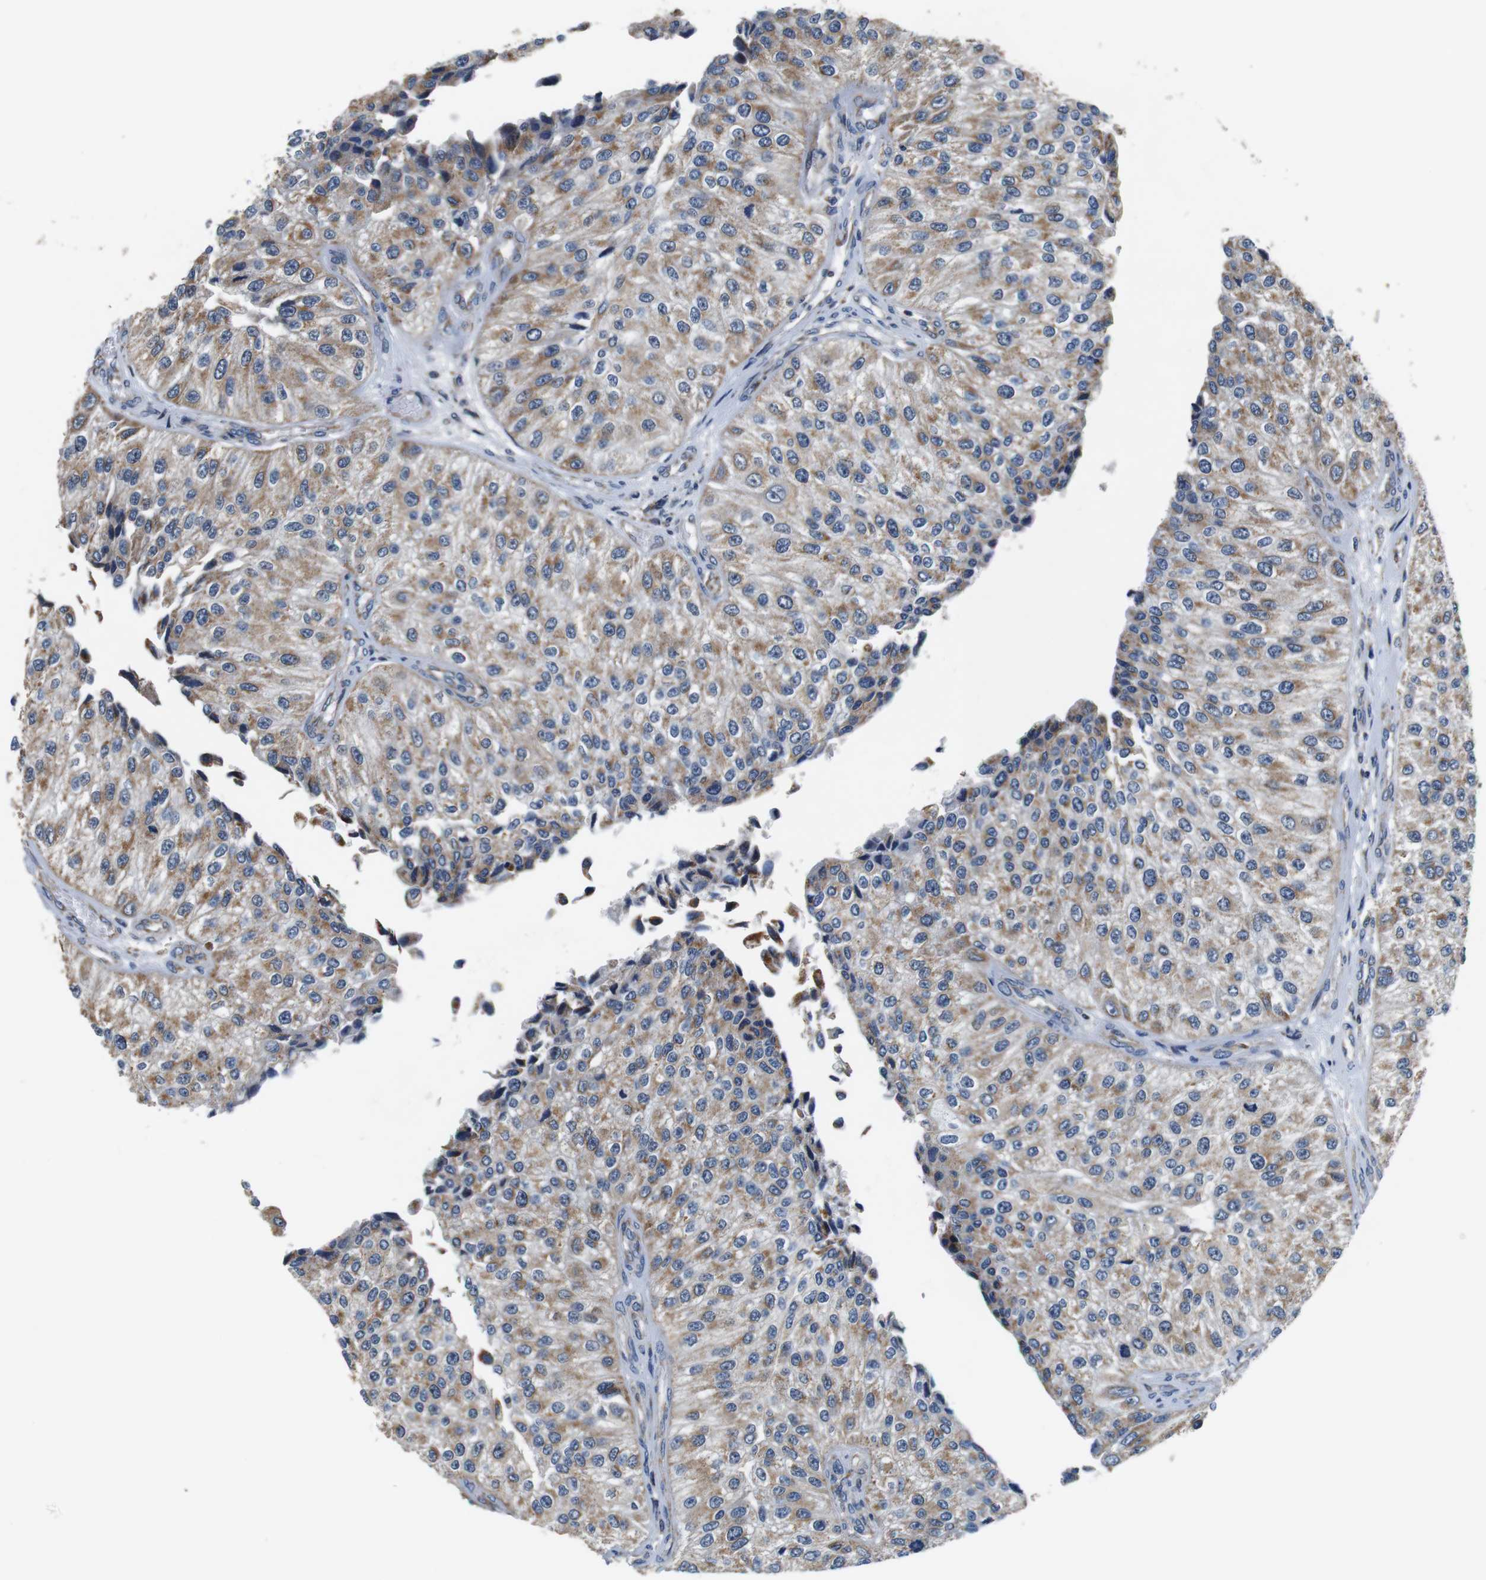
{"staining": {"intensity": "weak", "quantity": ">75%", "location": "cytoplasmic/membranous"}, "tissue": "urothelial cancer", "cell_type": "Tumor cells", "image_type": "cancer", "snomed": [{"axis": "morphology", "description": "Urothelial carcinoma, High grade"}, {"axis": "topography", "description": "Kidney"}, {"axis": "topography", "description": "Urinary bladder"}], "caption": "Urothelial cancer stained with a protein marker shows weak staining in tumor cells.", "gene": "LRP4", "patient": {"sex": "male", "age": 77}}